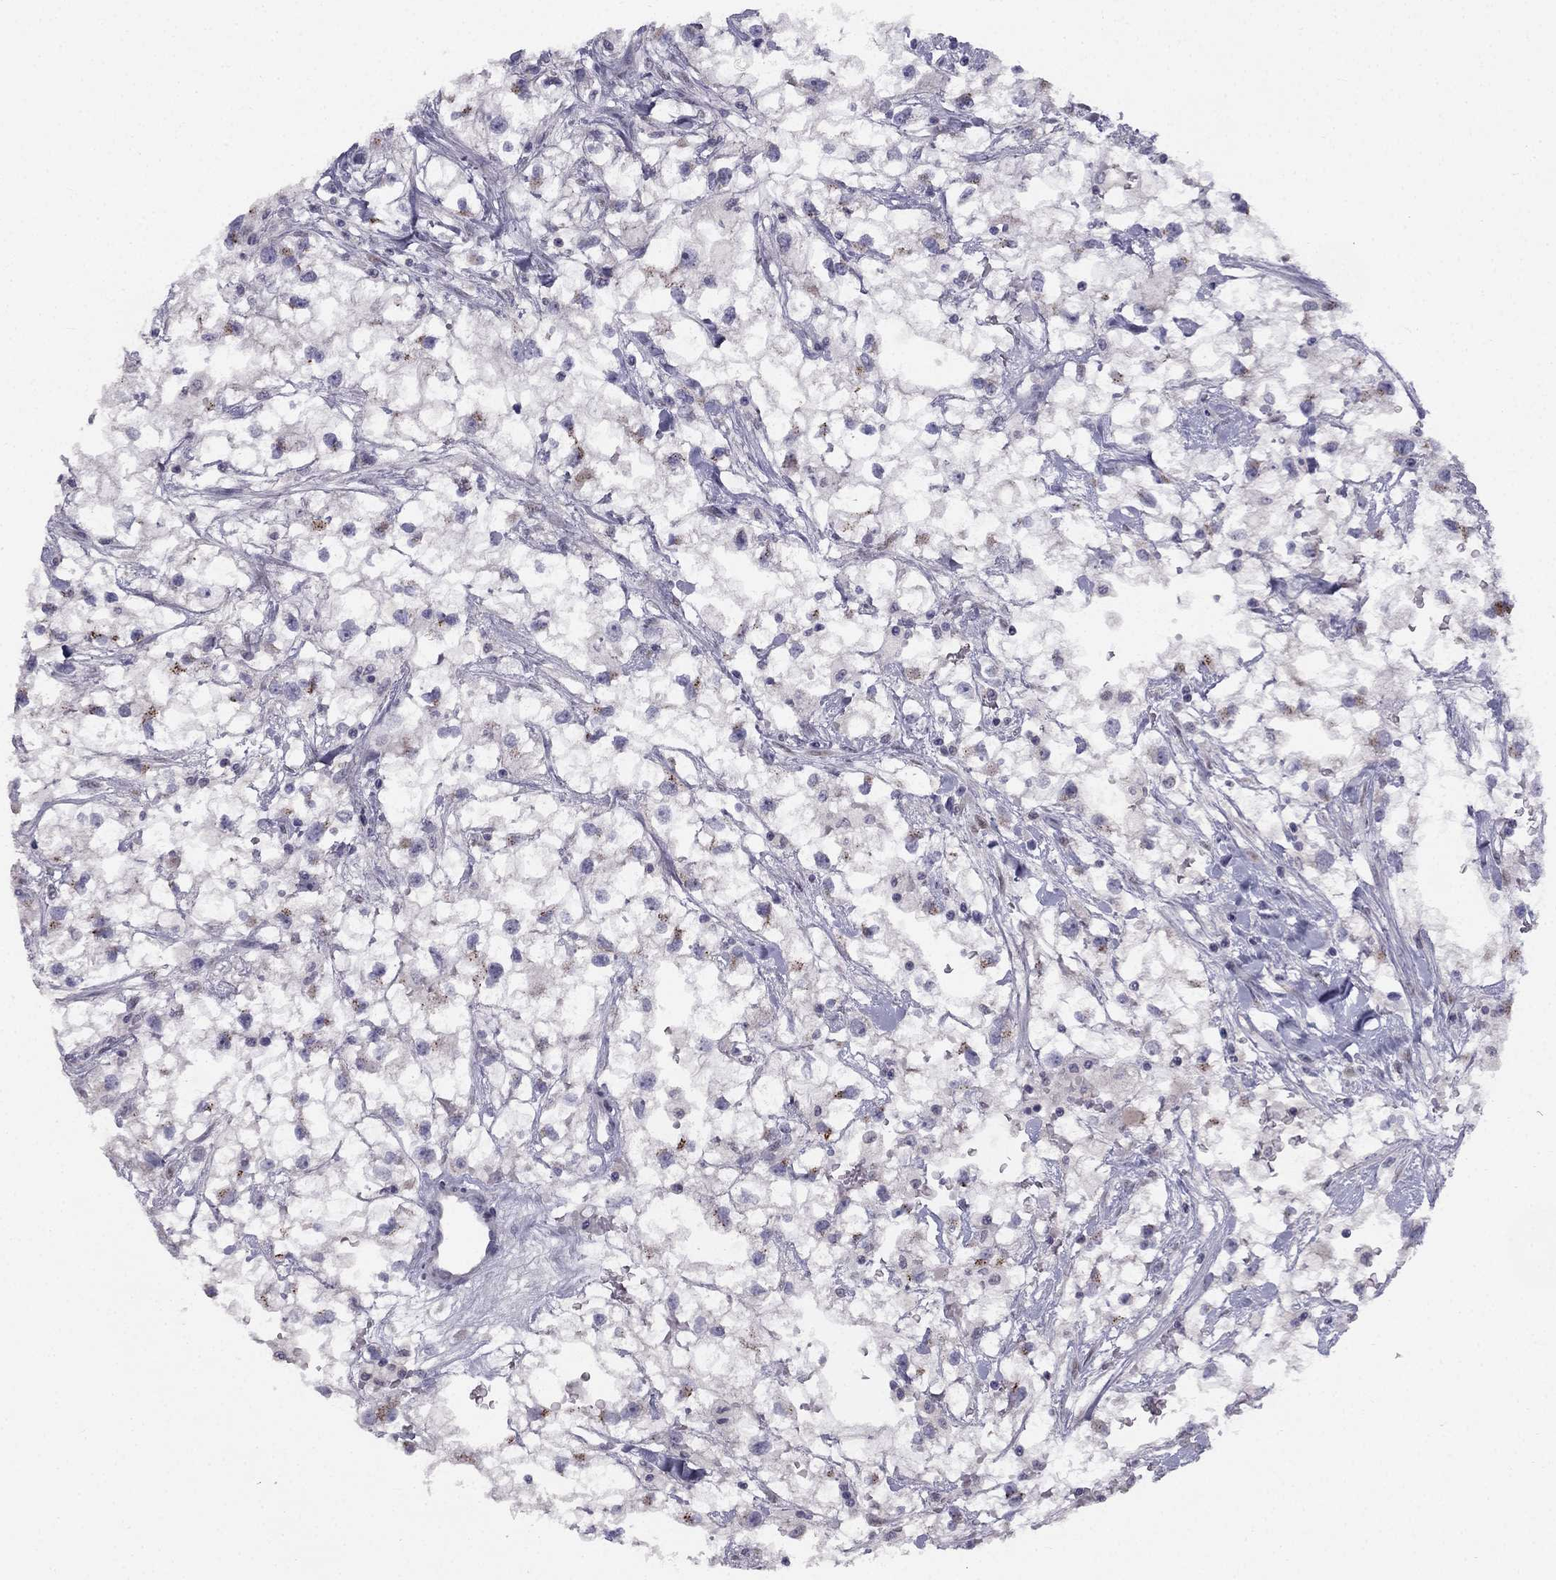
{"staining": {"intensity": "strong", "quantity": "<25%", "location": "cytoplasmic/membranous"}, "tissue": "renal cancer", "cell_type": "Tumor cells", "image_type": "cancer", "snomed": [{"axis": "morphology", "description": "Adenocarcinoma, NOS"}, {"axis": "topography", "description": "Kidney"}], "caption": "There is medium levels of strong cytoplasmic/membranous staining in tumor cells of adenocarcinoma (renal), as demonstrated by immunohistochemical staining (brown color).", "gene": "TRPS1", "patient": {"sex": "male", "age": 59}}